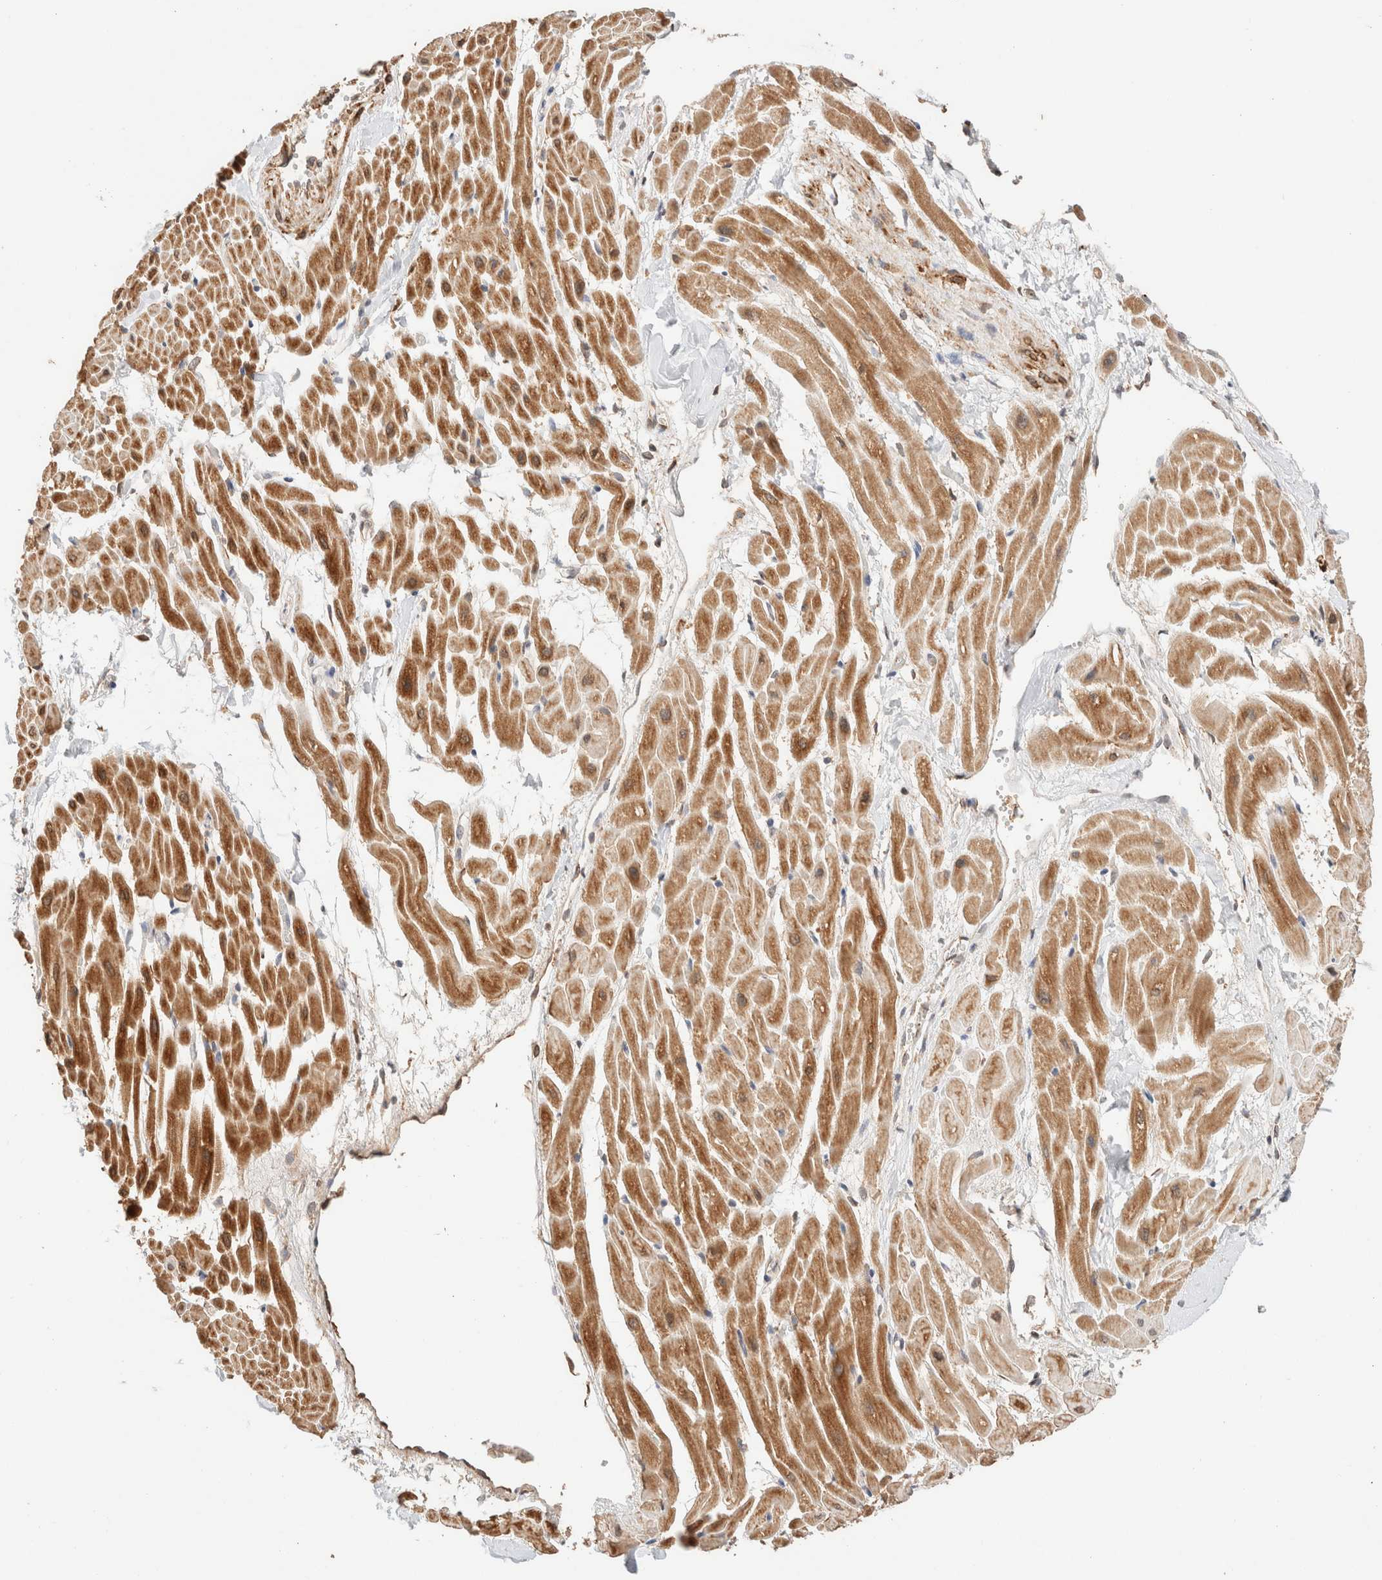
{"staining": {"intensity": "moderate", "quantity": ">75%", "location": "cytoplasmic/membranous"}, "tissue": "heart muscle", "cell_type": "Cardiomyocytes", "image_type": "normal", "snomed": [{"axis": "morphology", "description": "Normal tissue, NOS"}, {"axis": "topography", "description": "Heart"}], "caption": "Cardiomyocytes show medium levels of moderate cytoplasmic/membranous staining in about >75% of cells in benign heart muscle.", "gene": "RABEPK", "patient": {"sex": "male", "age": 45}}